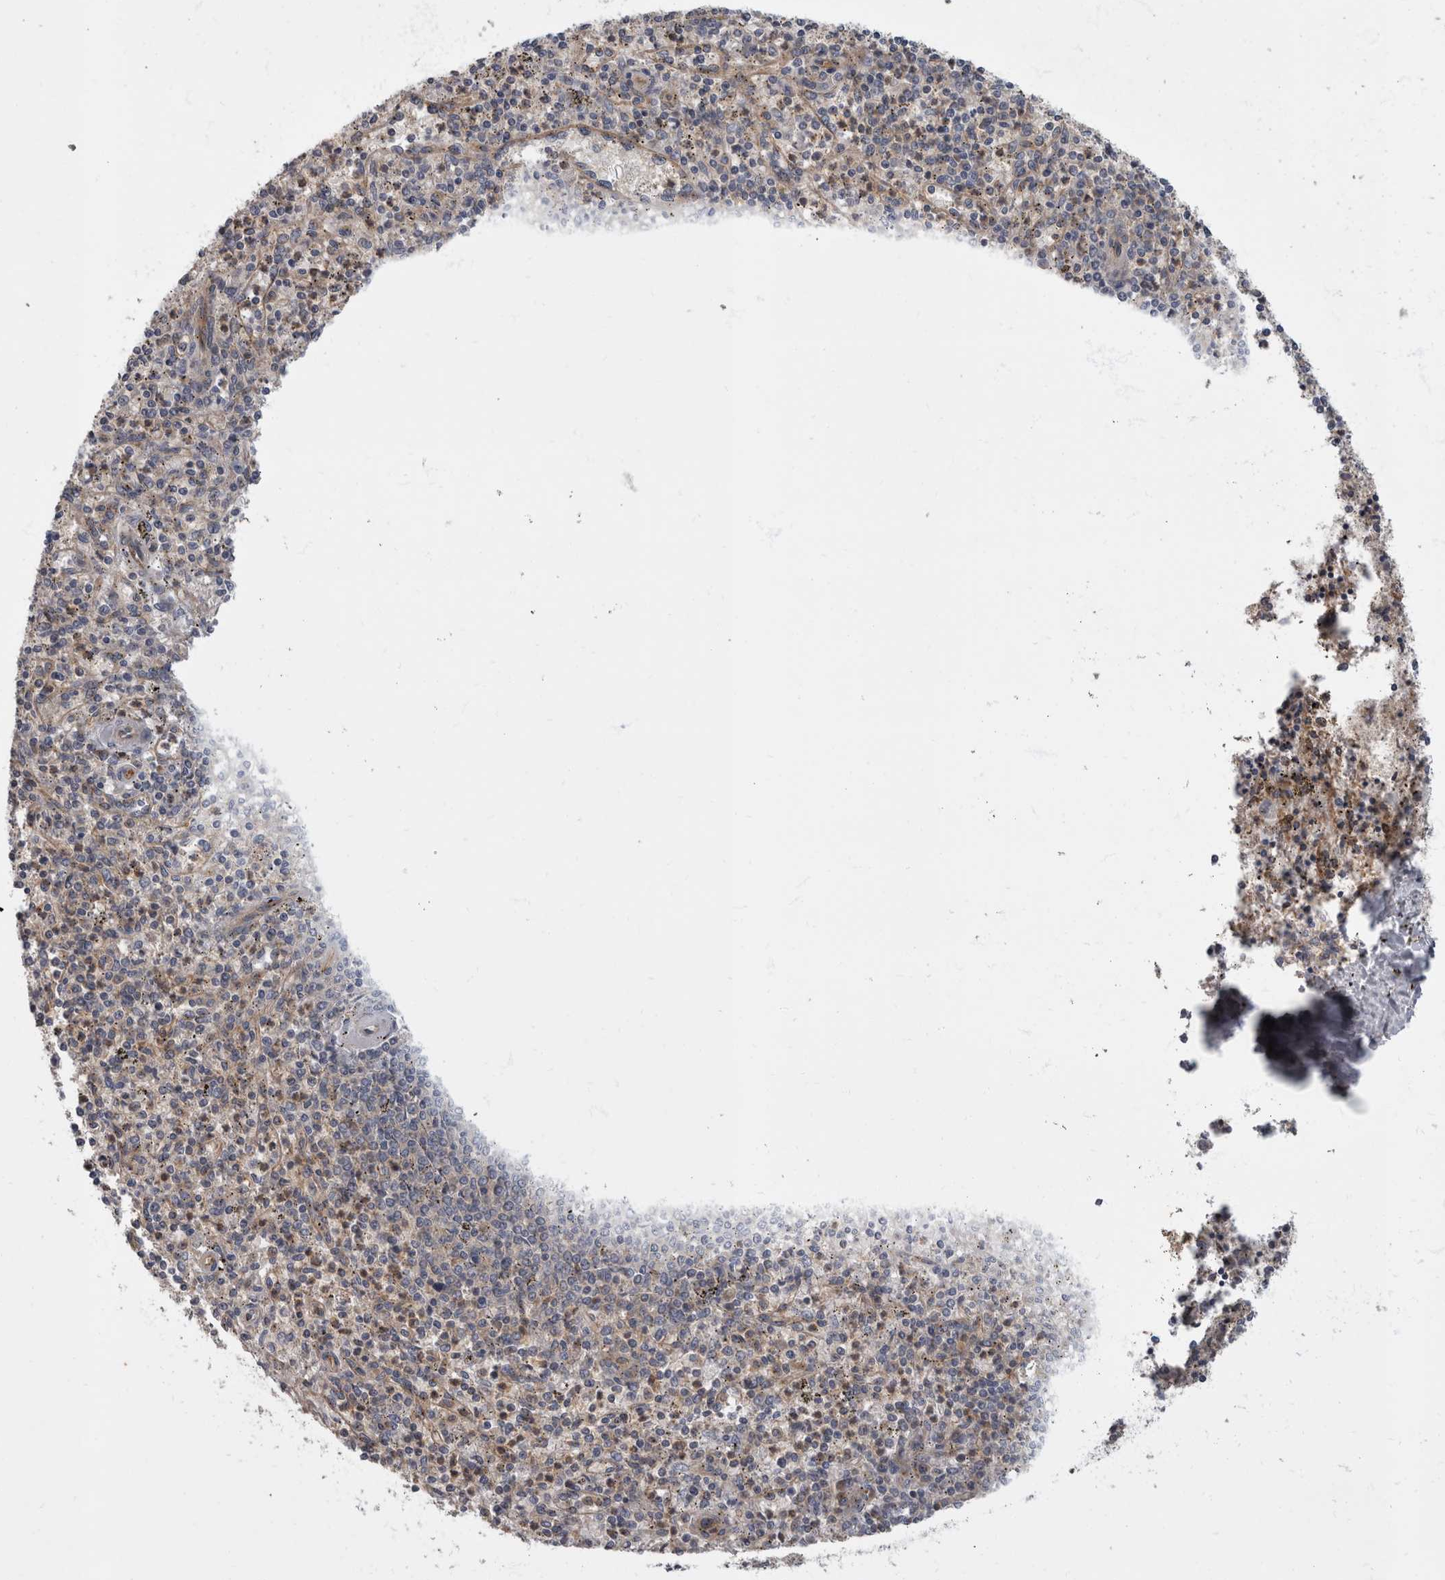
{"staining": {"intensity": "weak", "quantity": "25%-75%", "location": "cytoplasmic/membranous"}, "tissue": "spleen", "cell_type": "Cells in red pulp", "image_type": "normal", "snomed": [{"axis": "morphology", "description": "Normal tissue, NOS"}, {"axis": "topography", "description": "Spleen"}], "caption": "Cells in red pulp display low levels of weak cytoplasmic/membranous expression in about 25%-75% of cells in unremarkable spleen. Ihc stains the protein of interest in brown and the nuclei are stained blue.", "gene": "HOOK3", "patient": {"sex": "male", "age": 72}}